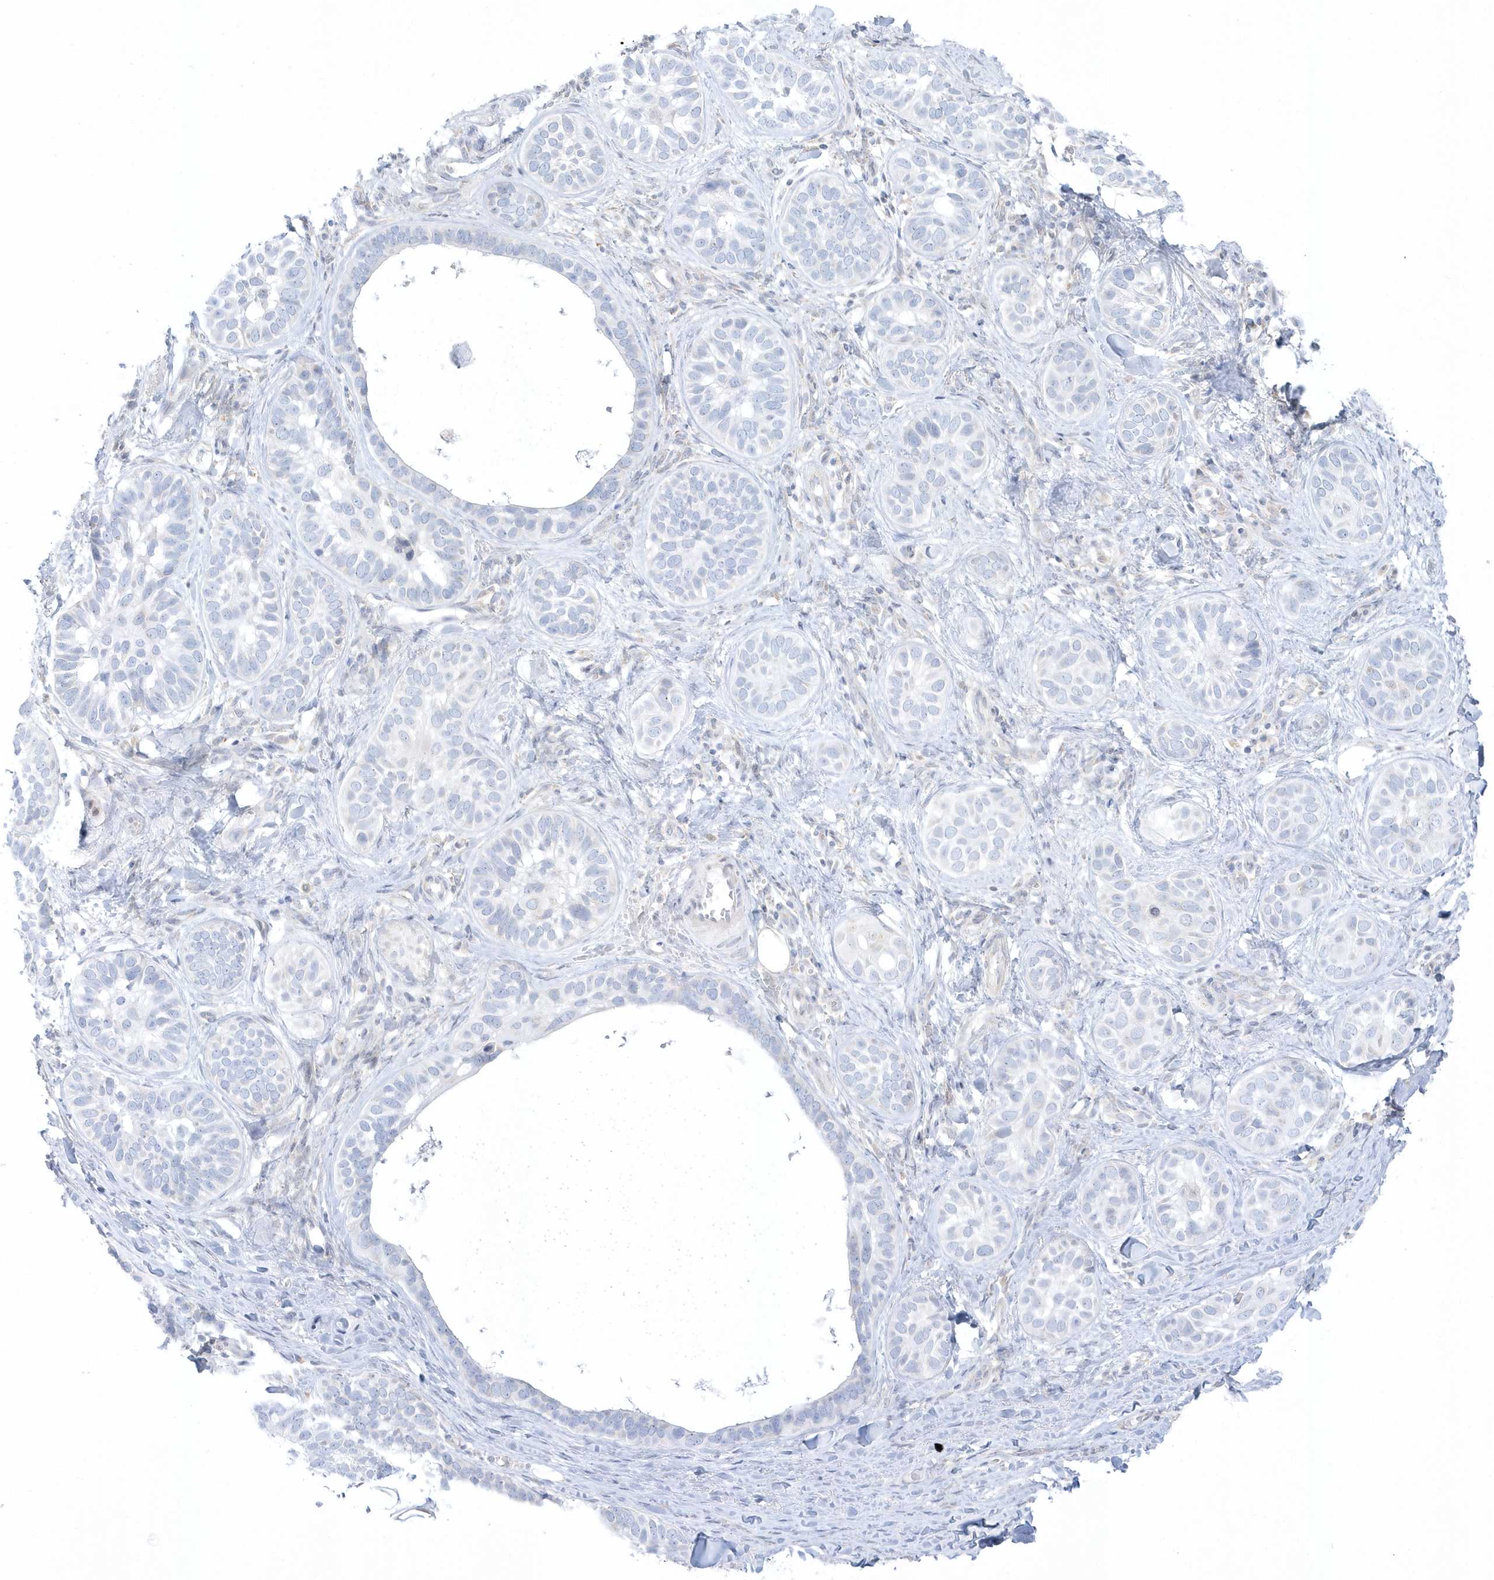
{"staining": {"intensity": "negative", "quantity": "none", "location": "none"}, "tissue": "skin cancer", "cell_type": "Tumor cells", "image_type": "cancer", "snomed": [{"axis": "morphology", "description": "Basal cell carcinoma"}, {"axis": "topography", "description": "Skin"}], "caption": "The immunohistochemistry photomicrograph has no significant positivity in tumor cells of skin cancer (basal cell carcinoma) tissue.", "gene": "PCBD1", "patient": {"sex": "male", "age": 62}}